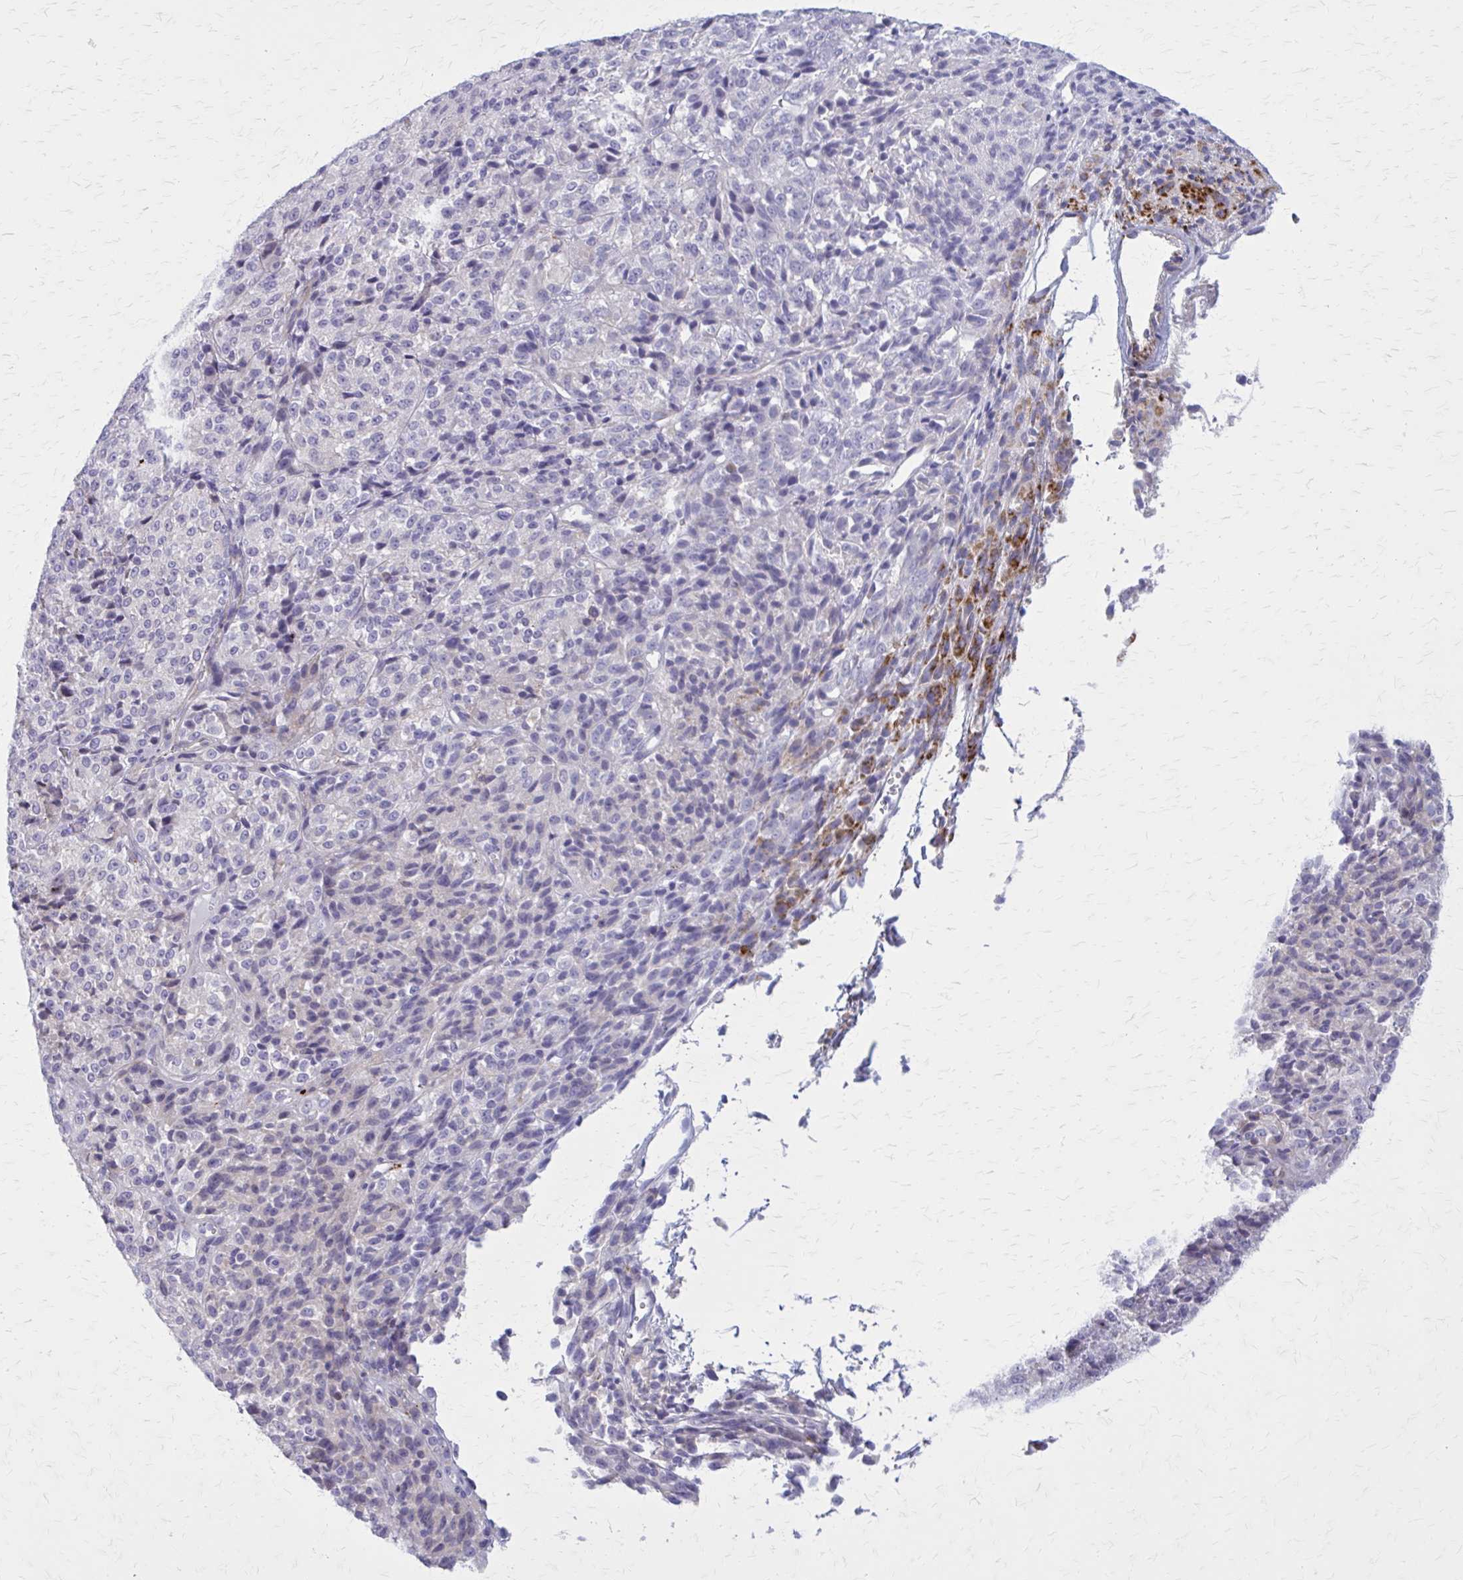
{"staining": {"intensity": "moderate", "quantity": "<25%", "location": "cytoplasmic/membranous"}, "tissue": "melanoma", "cell_type": "Tumor cells", "image_type": "cancer", "snomed": [{"axis": "morphology", "description": "Malignant melanoma, Metastatic site"}, {"axis": "topography", "description": "Brain"}], "caption": "Brown immunohistochemical staining in melanoma reveals moderate cytoplasmic/membranous staining in about <25% of tumor cells. Immunohistochemistry stains the protein in brown and the nuclei are stained blue.", "gene": "PITPNM1", "patient": {"sex": "female", "age": 56}}